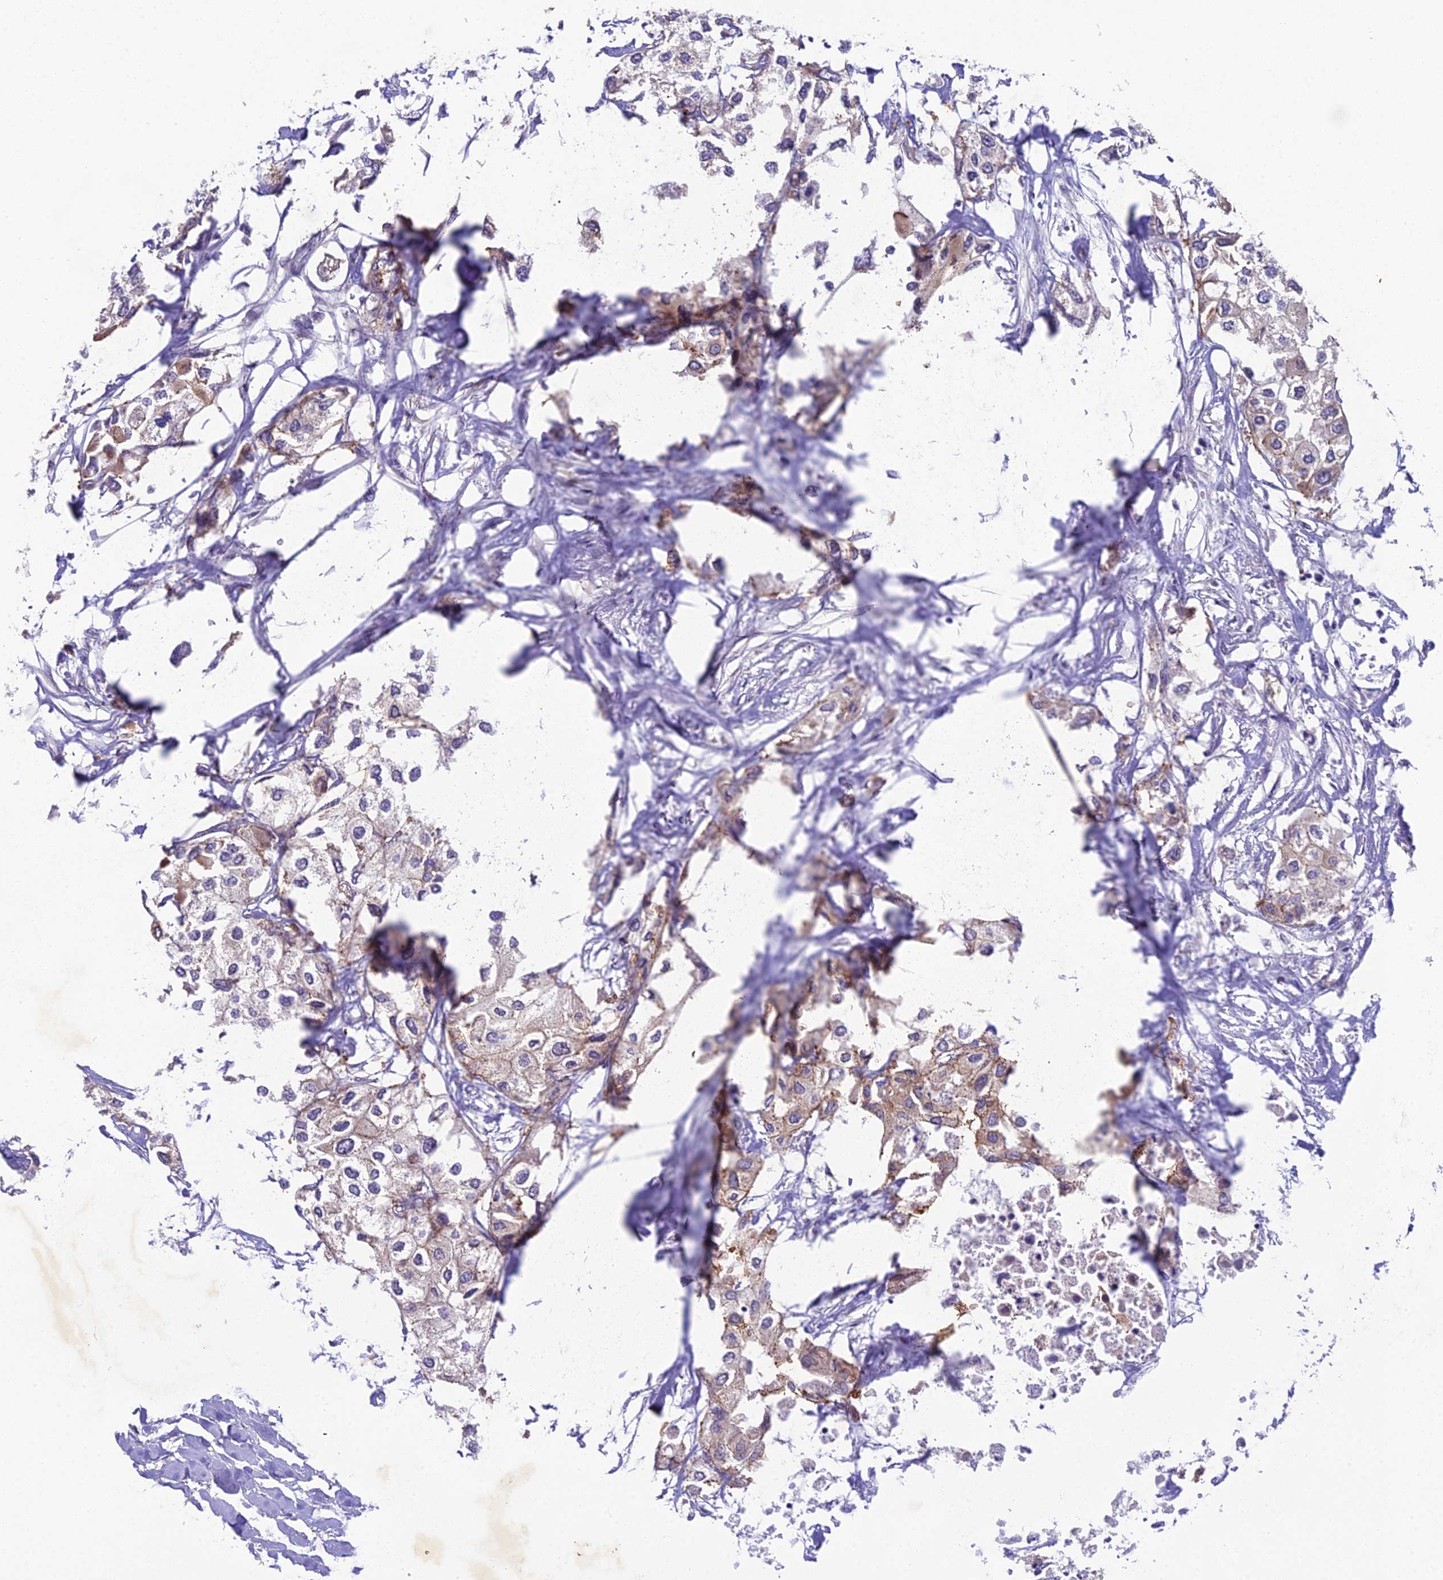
{"staining": {"intensity": "weak", "quantity": "25%-75%", "location": "cytoplasmic/membranous"}, "tissue": "urothelial cancer", "cell_type": "Tumor cells", "image_type": "cancer", "snomed": [{"axis": "morphology", "description": "Urothelial carcinoma, High grade"}, {"axis": "topography", "description": "Urinary bladder"}], "caption": "Brown immunohistochemical staining in human urothelial cancer shows weak cytoplasmic/membranous staining in approximately 25%-75% of tumor cells.", "gene": "CFAP47", "patient": {"sex": "male", "age": 64}}